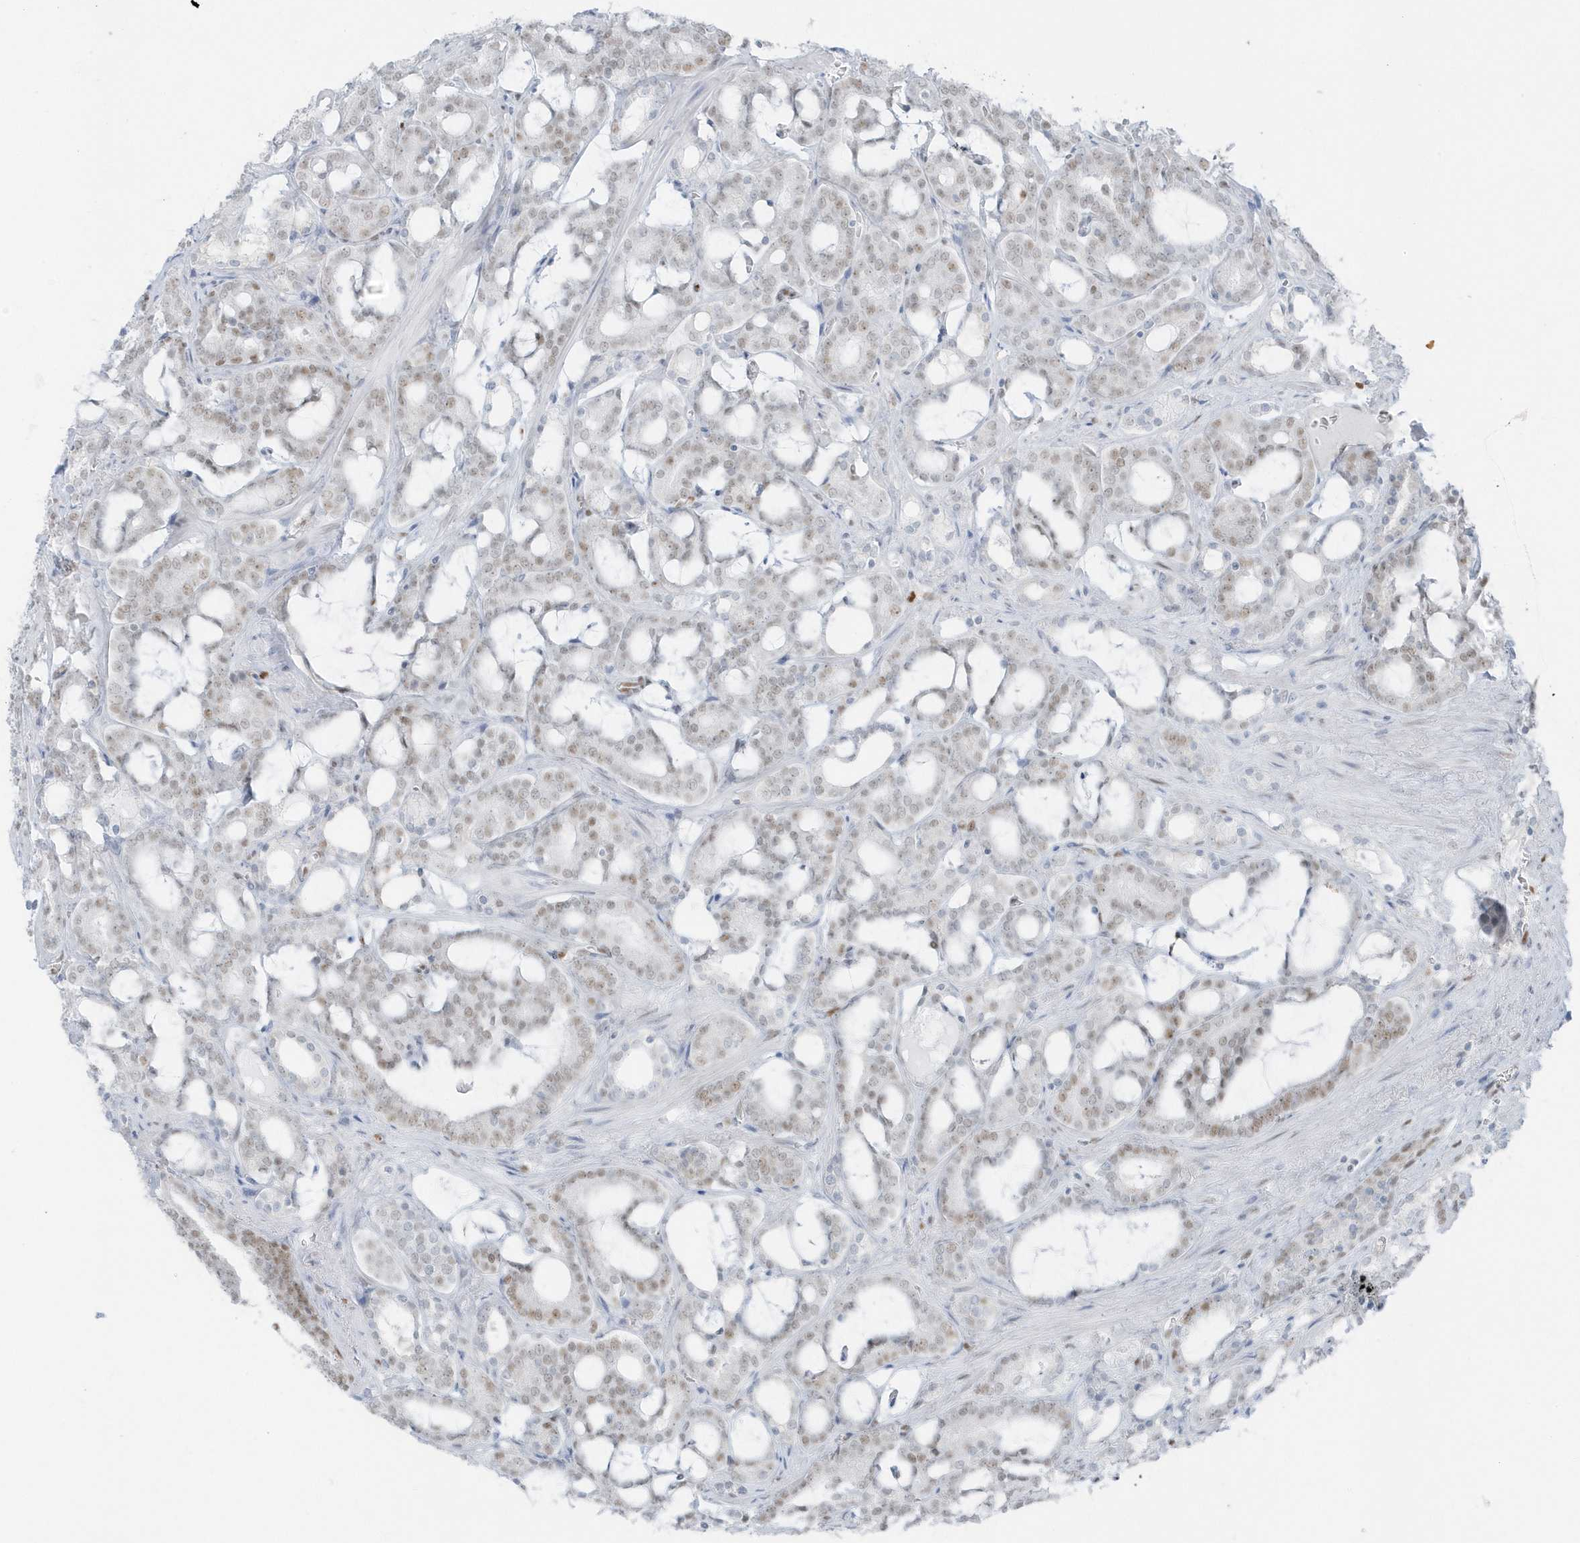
{"staining": {"intensity": "weak", "quantity": "25%-75%", "location": "nuclear"}, "tissue": "prostate cancer", "cell_type": "Tumor cells", "image_type": "cancer", "snomed": [{"axis": "morphology", "description": "Adenocarcinoma, High grade"}, {"axis": "topography", "description": "Prostate and seminal vesicle, NOS"}], "caption": "Immunohistochemical staining of human prostate cancer displays low levels of weak nuclear protein expression in about 25%-75% of tumor cells. (IHC, brightfield microscopy, high magnification).", "gene": "SMIM34", "patient": {"sex": "male", "age": 67}}